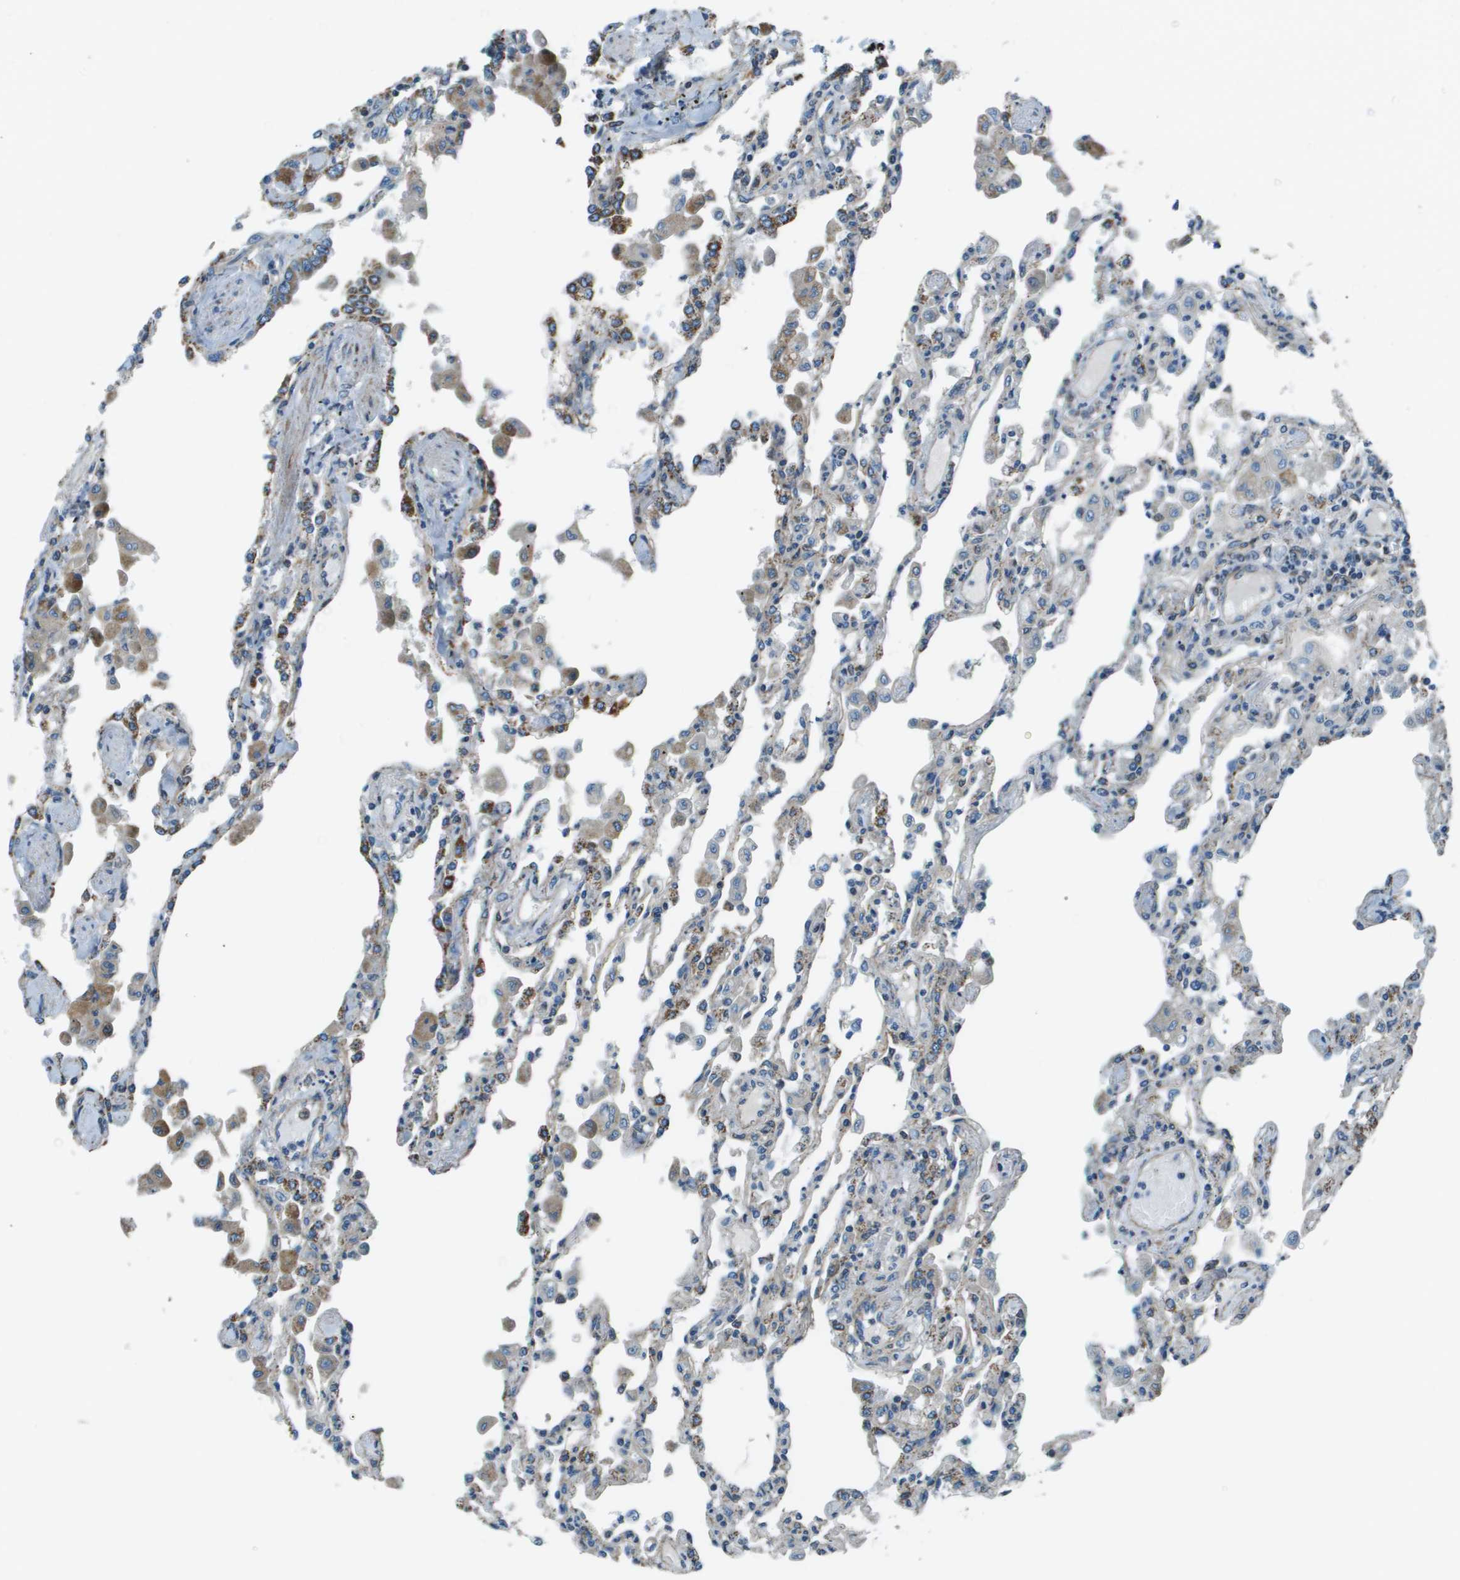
{"staining": {"intensity": "weak", "quantity": "<25%", "location": "cytoplasmic/membranous"}, "tissue": "lung", "cell_type": "Alveolar cells", "image_type": "normal", "snomed": [{"axis": "morphology", "description": "Normal tissue, NOS"}, {"axis": "topography", "description": "Bronchus"}, {"axis": "topography", "description": "Lung"}], "caption": "Histopathology image shows no protein positivity in alveolar cells of normal lung. (DAB immunohistochemistry (IHC) with hematoxylin counter stain).", "gene": "TMEM51", "patient": {"sex": "female", "age": 49}}